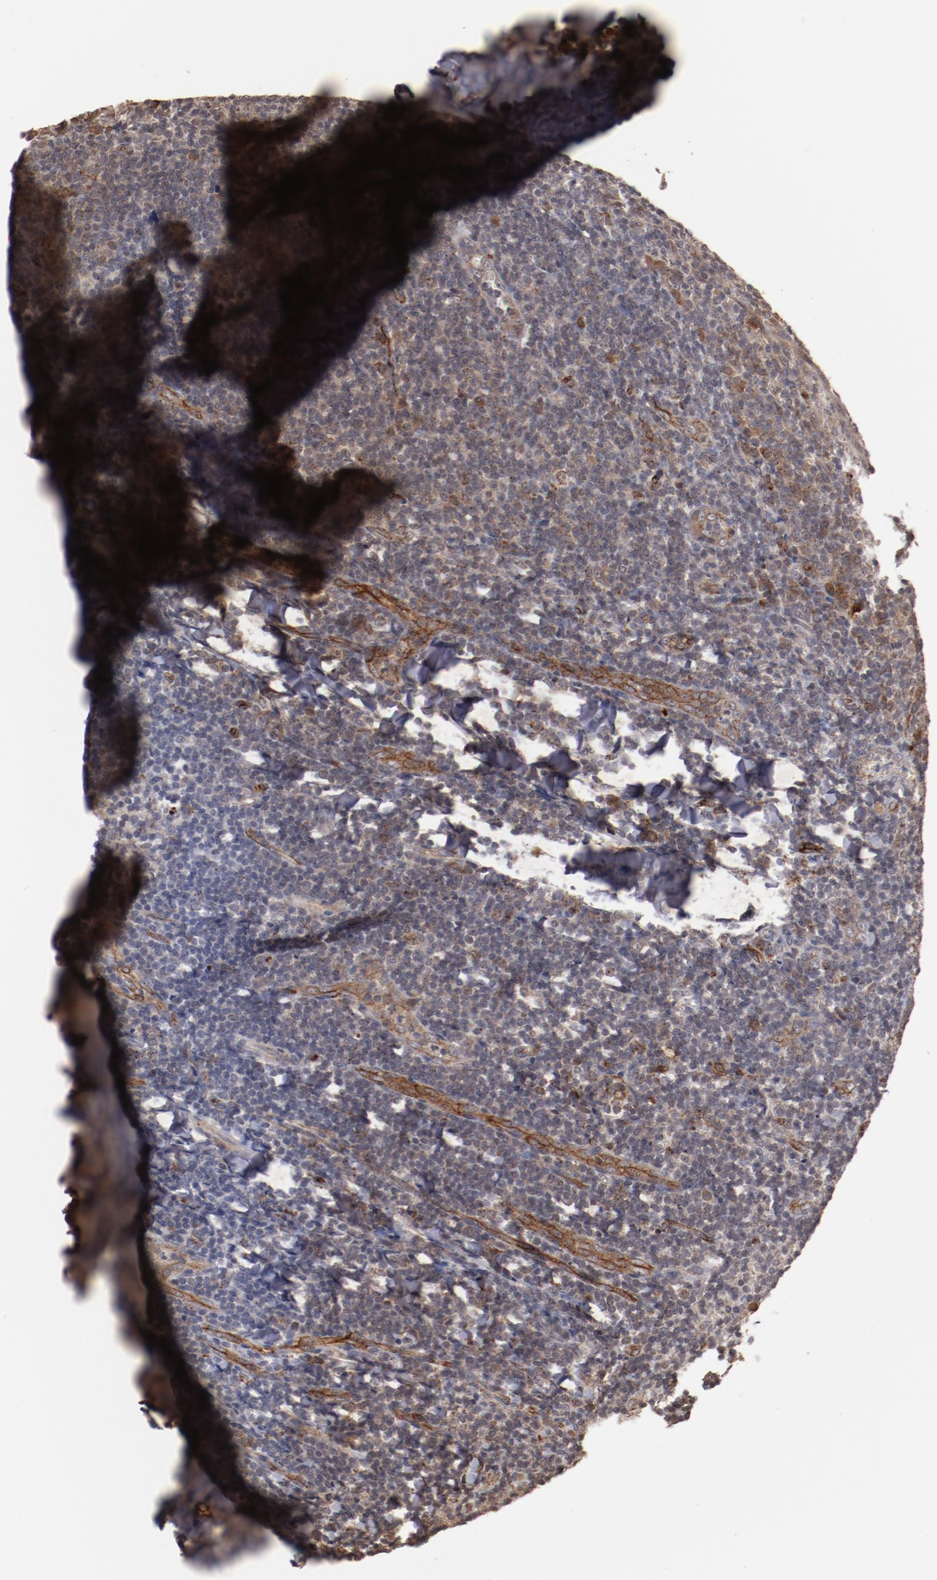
{"staining": {"intensity": "weak", "quantity": ">75%", "location": "cytoplasmic/membranous"}, "tissue": "tonsil", "cell_type": "Germinal center cells", "image_type": "normal", "snomed": [{"axis": "morphology", "description": "Normal tissue, NOS"}, {"axis": "topography", "description": "Tonsil"}], "caption": "Tonsil stained with DAB immunohistochemistry reveals low levels of weak cytoplasmic/membranous expression in approximately >75% of germinal center cells.", "gene": "TENM1", "patient": {"sex": "male", "age": 31}}